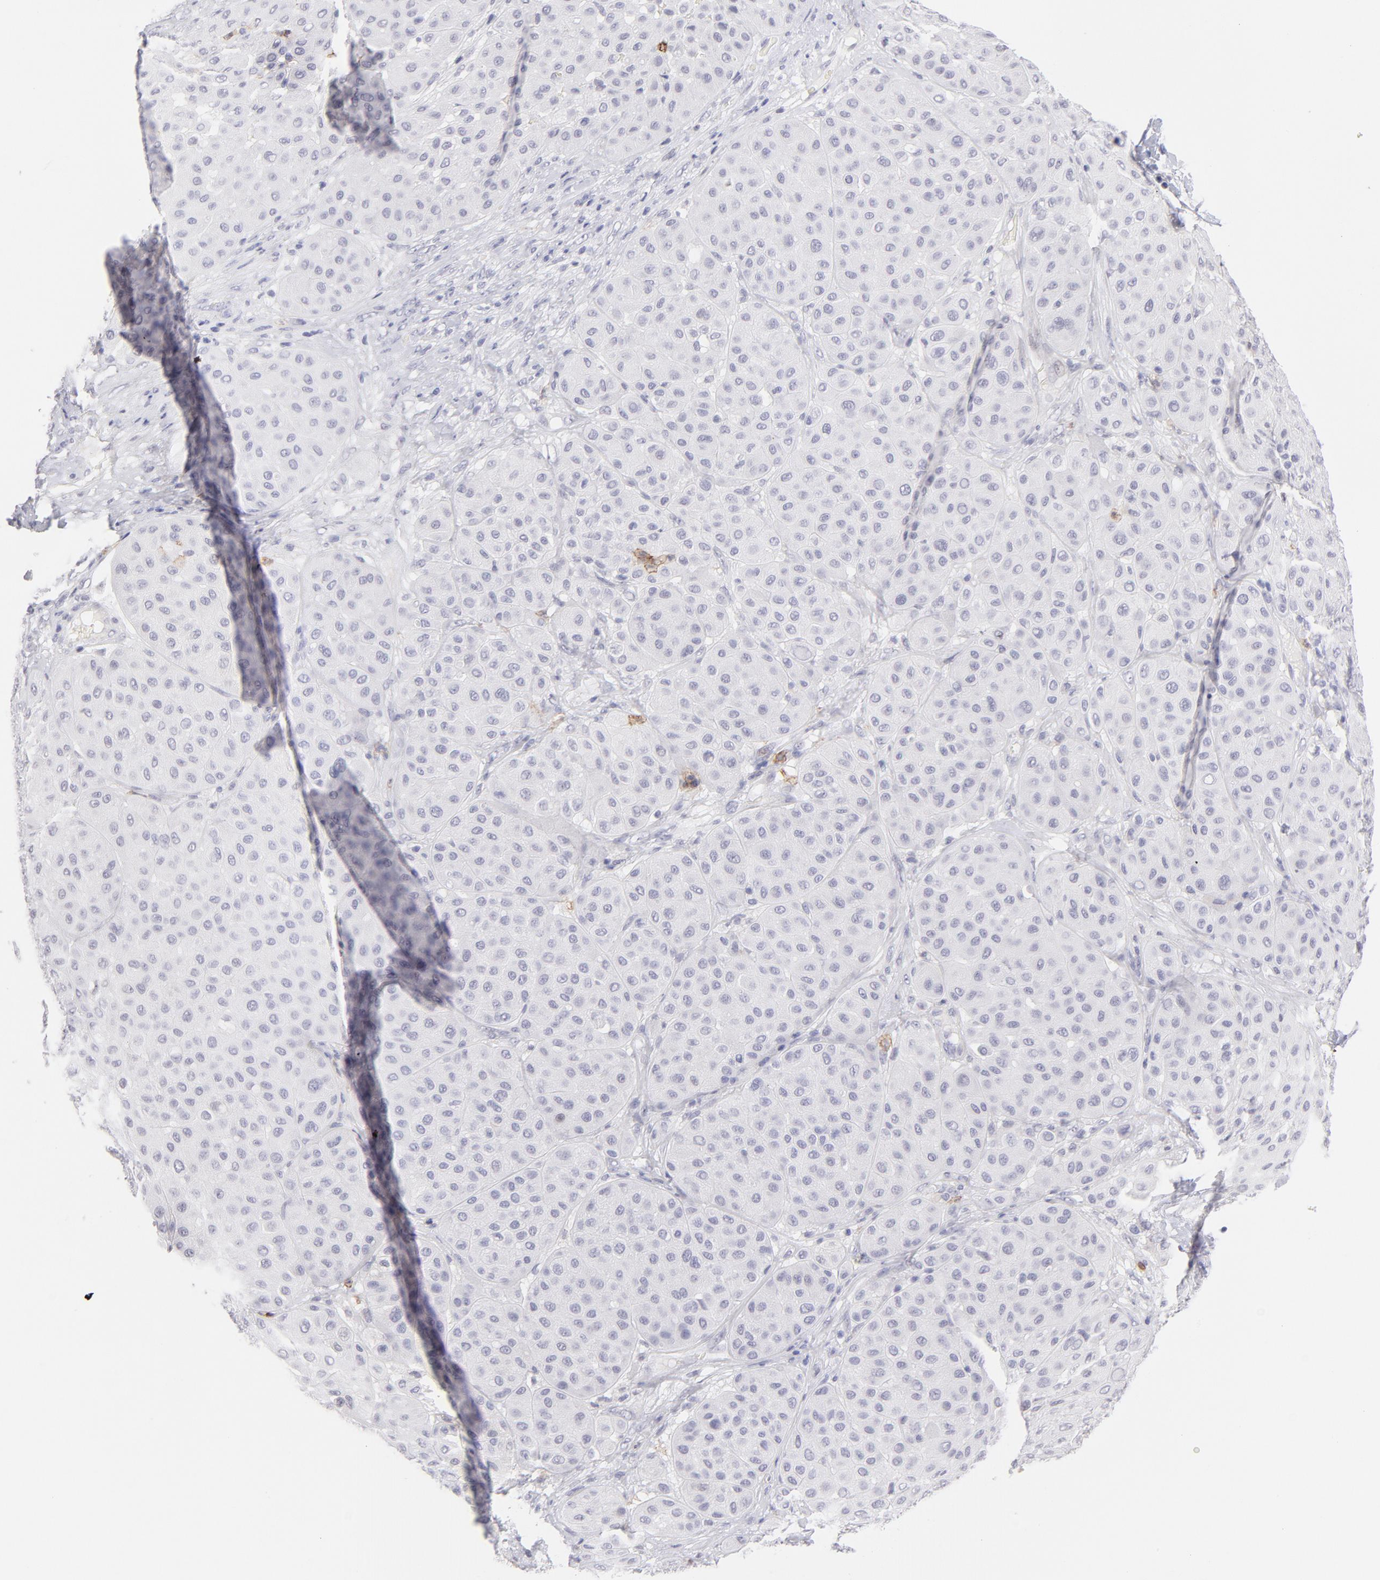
{"staining": {"intensity": "negative", "quantity": "none", "location": "none"}, "tissue": "melanoma", "cell_type": "Tumor cells", "image_type": "cancer", "snomed": [{"axis": "morphology", "description": "Normal tissue, NOS"}, {"axis": "morphology", "description": "Malignant melanoma, Metastatic site"}, {"axis": "topography", "description": "Skin"}], "caption": "DAB immunohistochemical staining of malignant melanoma (metastatic site) shows no significant expression in tumor cells.", "gene": "LTB4R", "patient": {"sex": "male", "age": 41}}